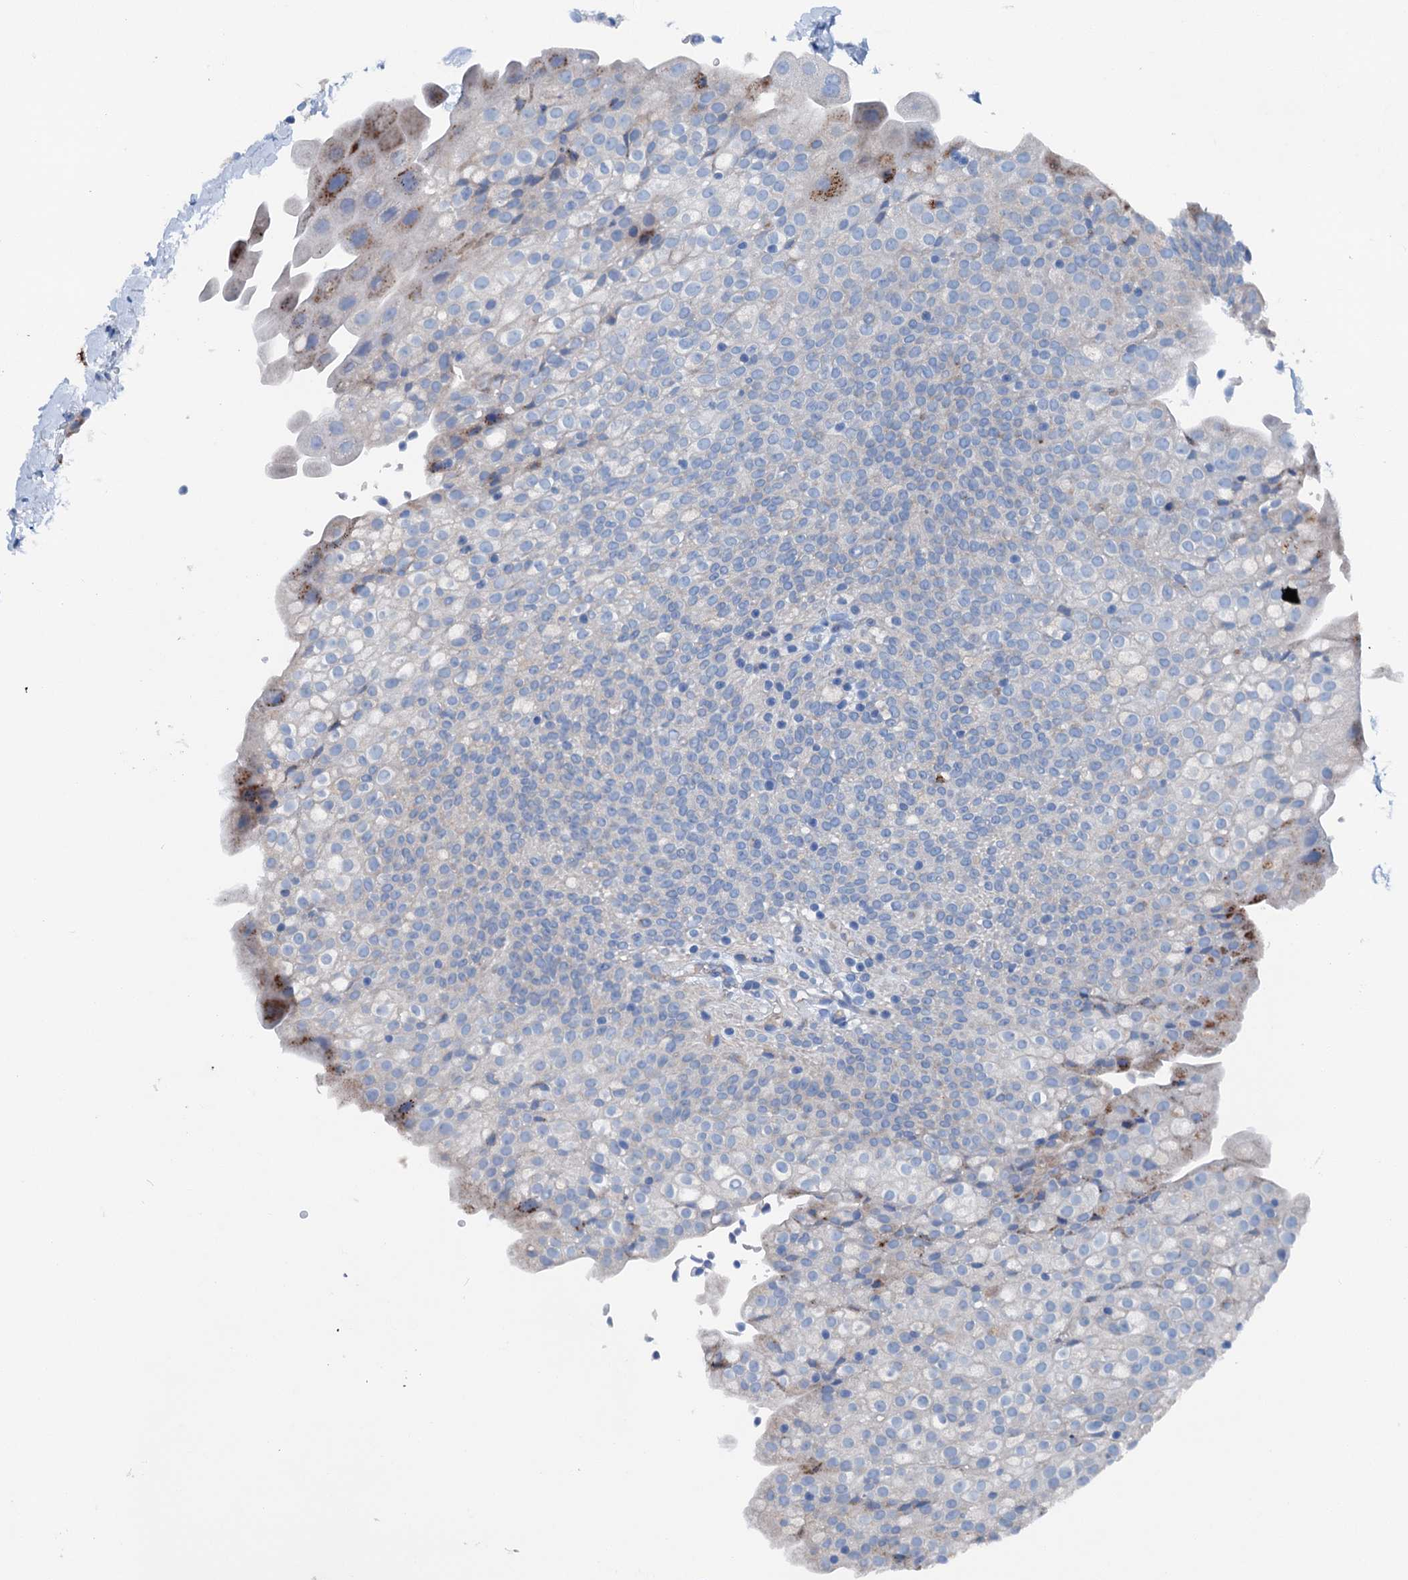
{"staining": {"intensity": "moderate", "quantity": "<25%", "location": "cytoplasmic/membranous"}, "tissue": "urinary bladder", "cell_type": "Urothelial cells", "image_type": "normal", "snomed": [{"axis": "morphology", "description": "Normal tissue, NOS"}, {"axis": "topography", "description": "Urinary bladder"}], "caption": "Immunohistochemical staining of normal urinary bladder demonstrates low levels of moderate cytoplasmic/membranous expression in approximately <25% of urothelial cells.", "gene": "C1QTNF4", "patient": {"sex": "male", "age": 55}}